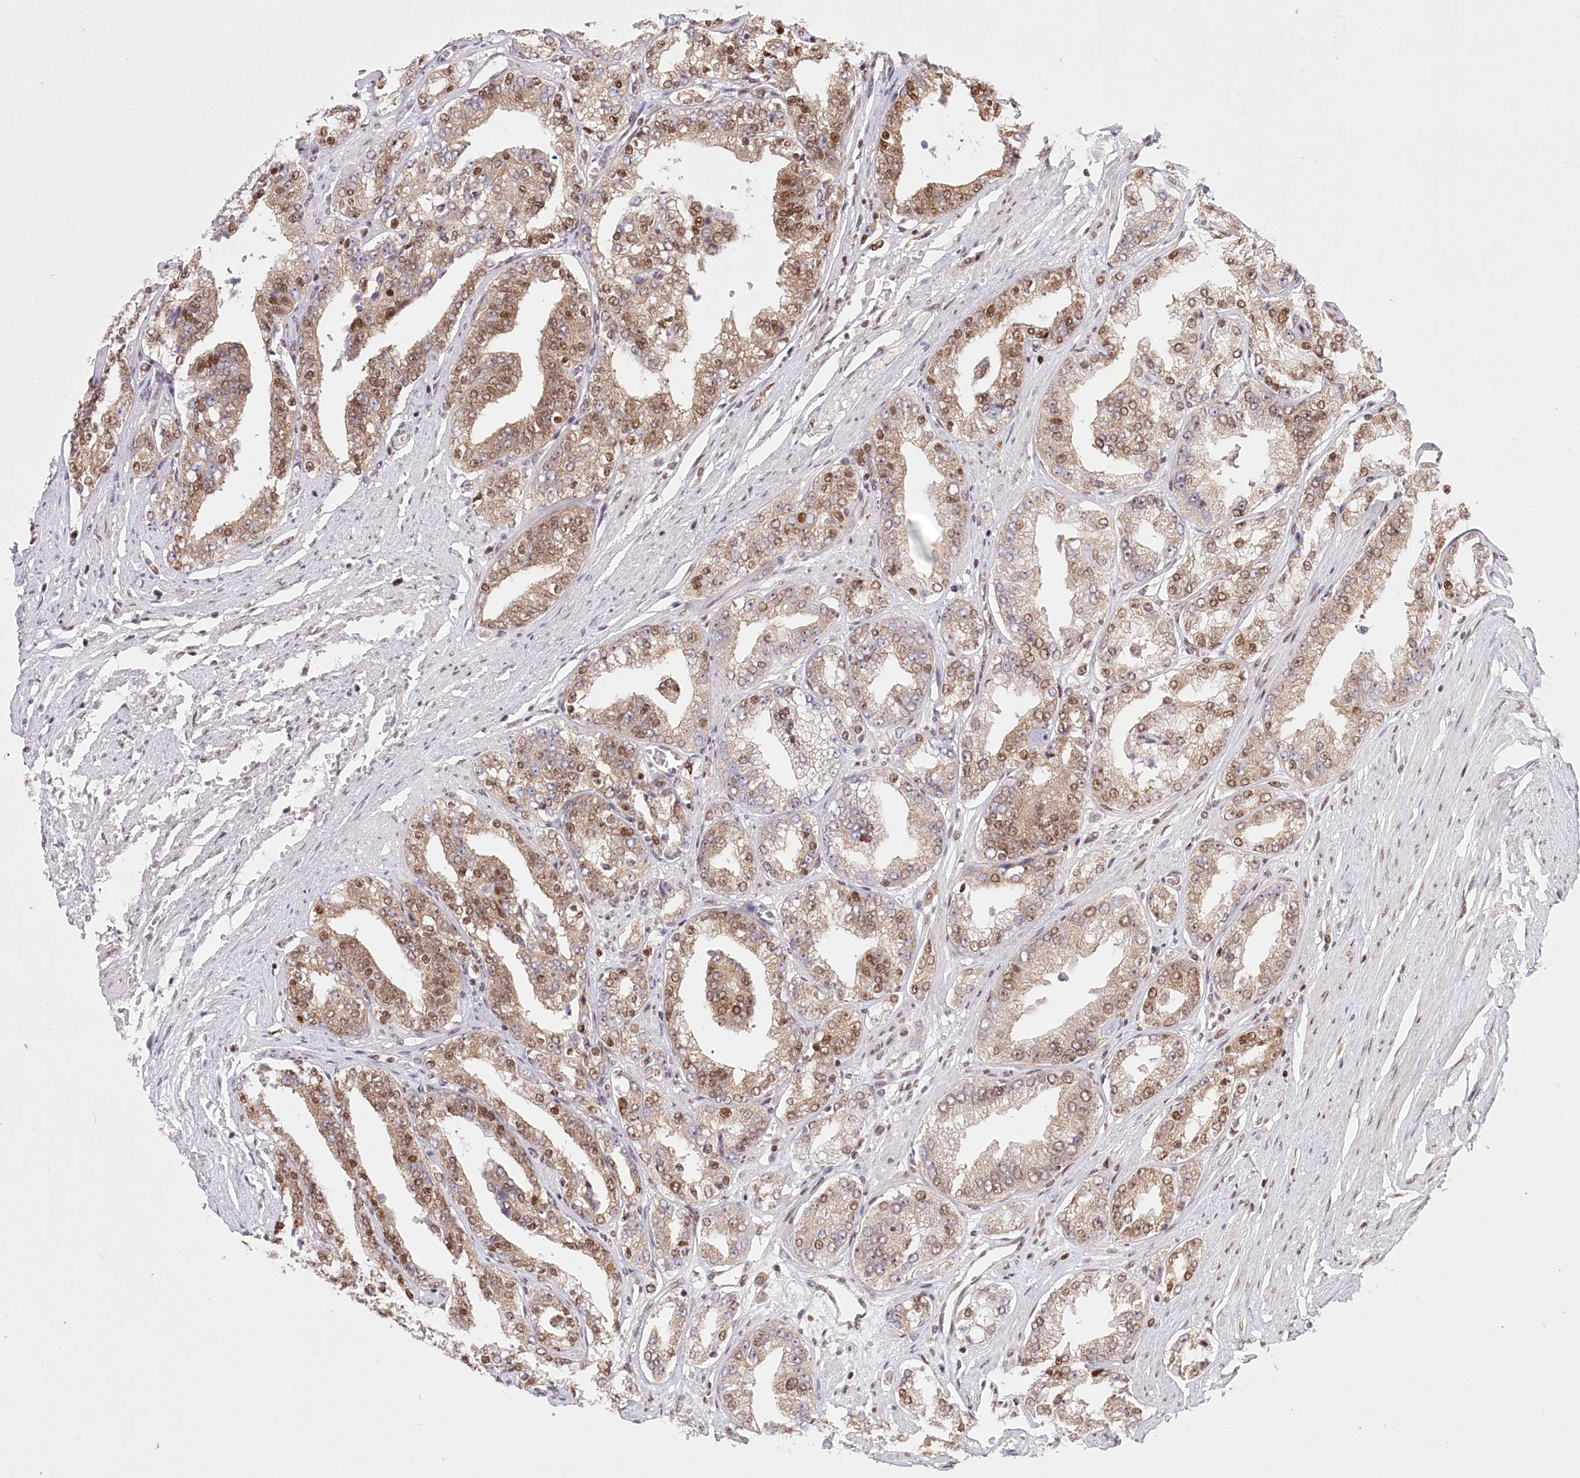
{"staining": {"intensity": "moderate", "quantity": ">75%", "location": "cytoplasmic/membranous,nuclear"}, "tissue": "prostate cancer", "cell_type": "Tumor cells", "image_type": "cancer", "snomed": [{"axis": "morphology", "description": "Adenocarcinoma, High grade"}, {"axis": "topography", "description": "Prostate"}], "caption": "Immunohistochemical staining of prostate cancer demonstrates medium levels of moderate cytoplasmic/membranous and nuclear staining in approximately >75% of tumor cells.", "gene": "PYURF", "patient": {"sex": "male", "age": 71}}